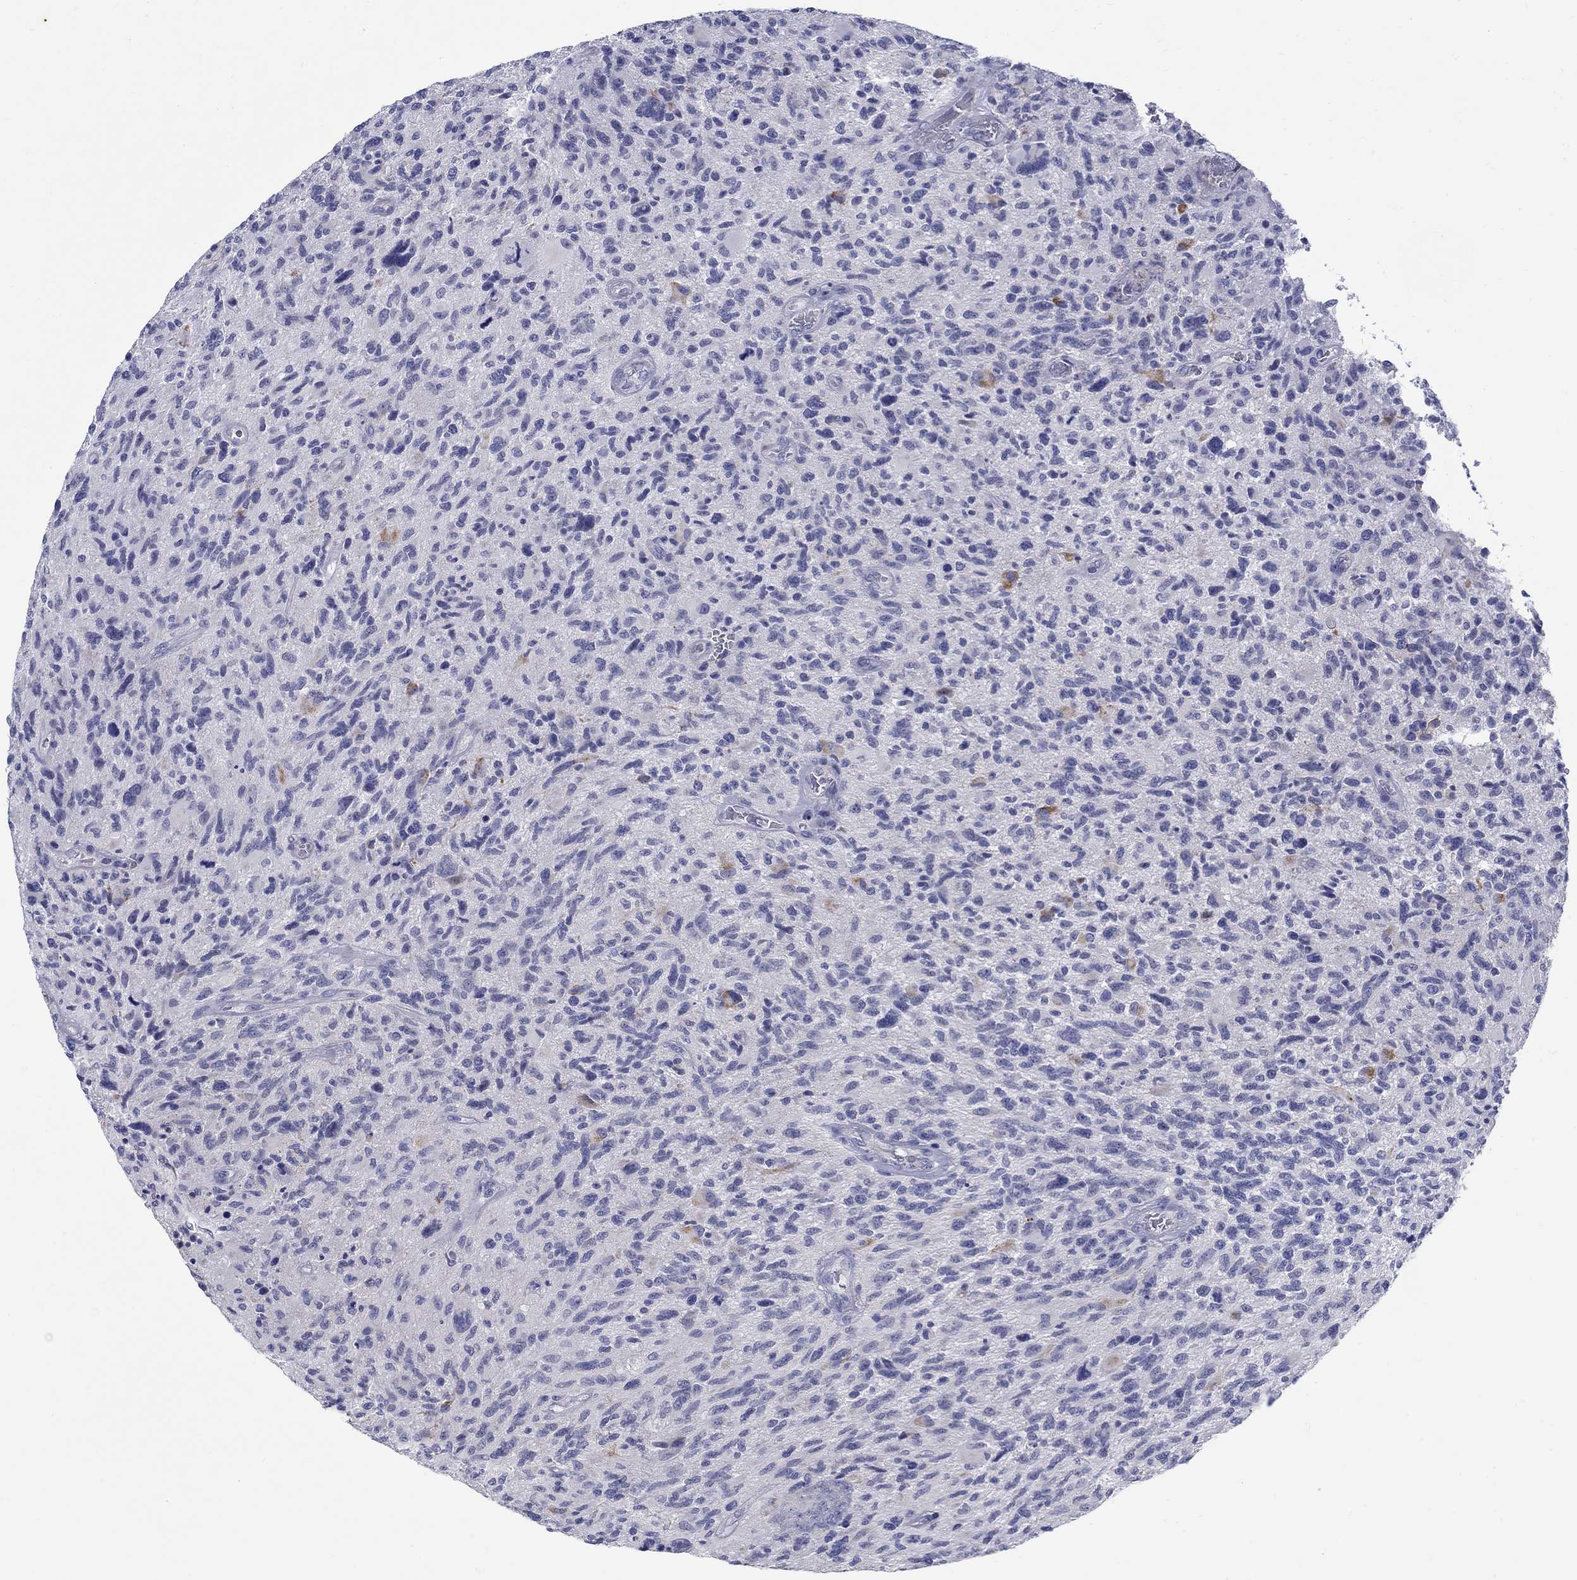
{"staining": {"intensity": "negative", "quantity": "none", "location": "none"}, "tissue": "glioma", "cell_type": "Tumor cells", "image_type": "cancer", "snomed": [{"axis": "morphology", "description": "Glioma, malignant, NOS"}, {"axis": "morphology", "description": "Glioma, malignant, High grade"}, {"axis": "topography", "description": "Brain"}], "caption": "A micrograph of human malignant glioma (high-grade) is negative for staining in tumor cells. Nuclei are stained in blue.", "gene": "ABCA4", "patient": {"sex": "female", "age": 71}}